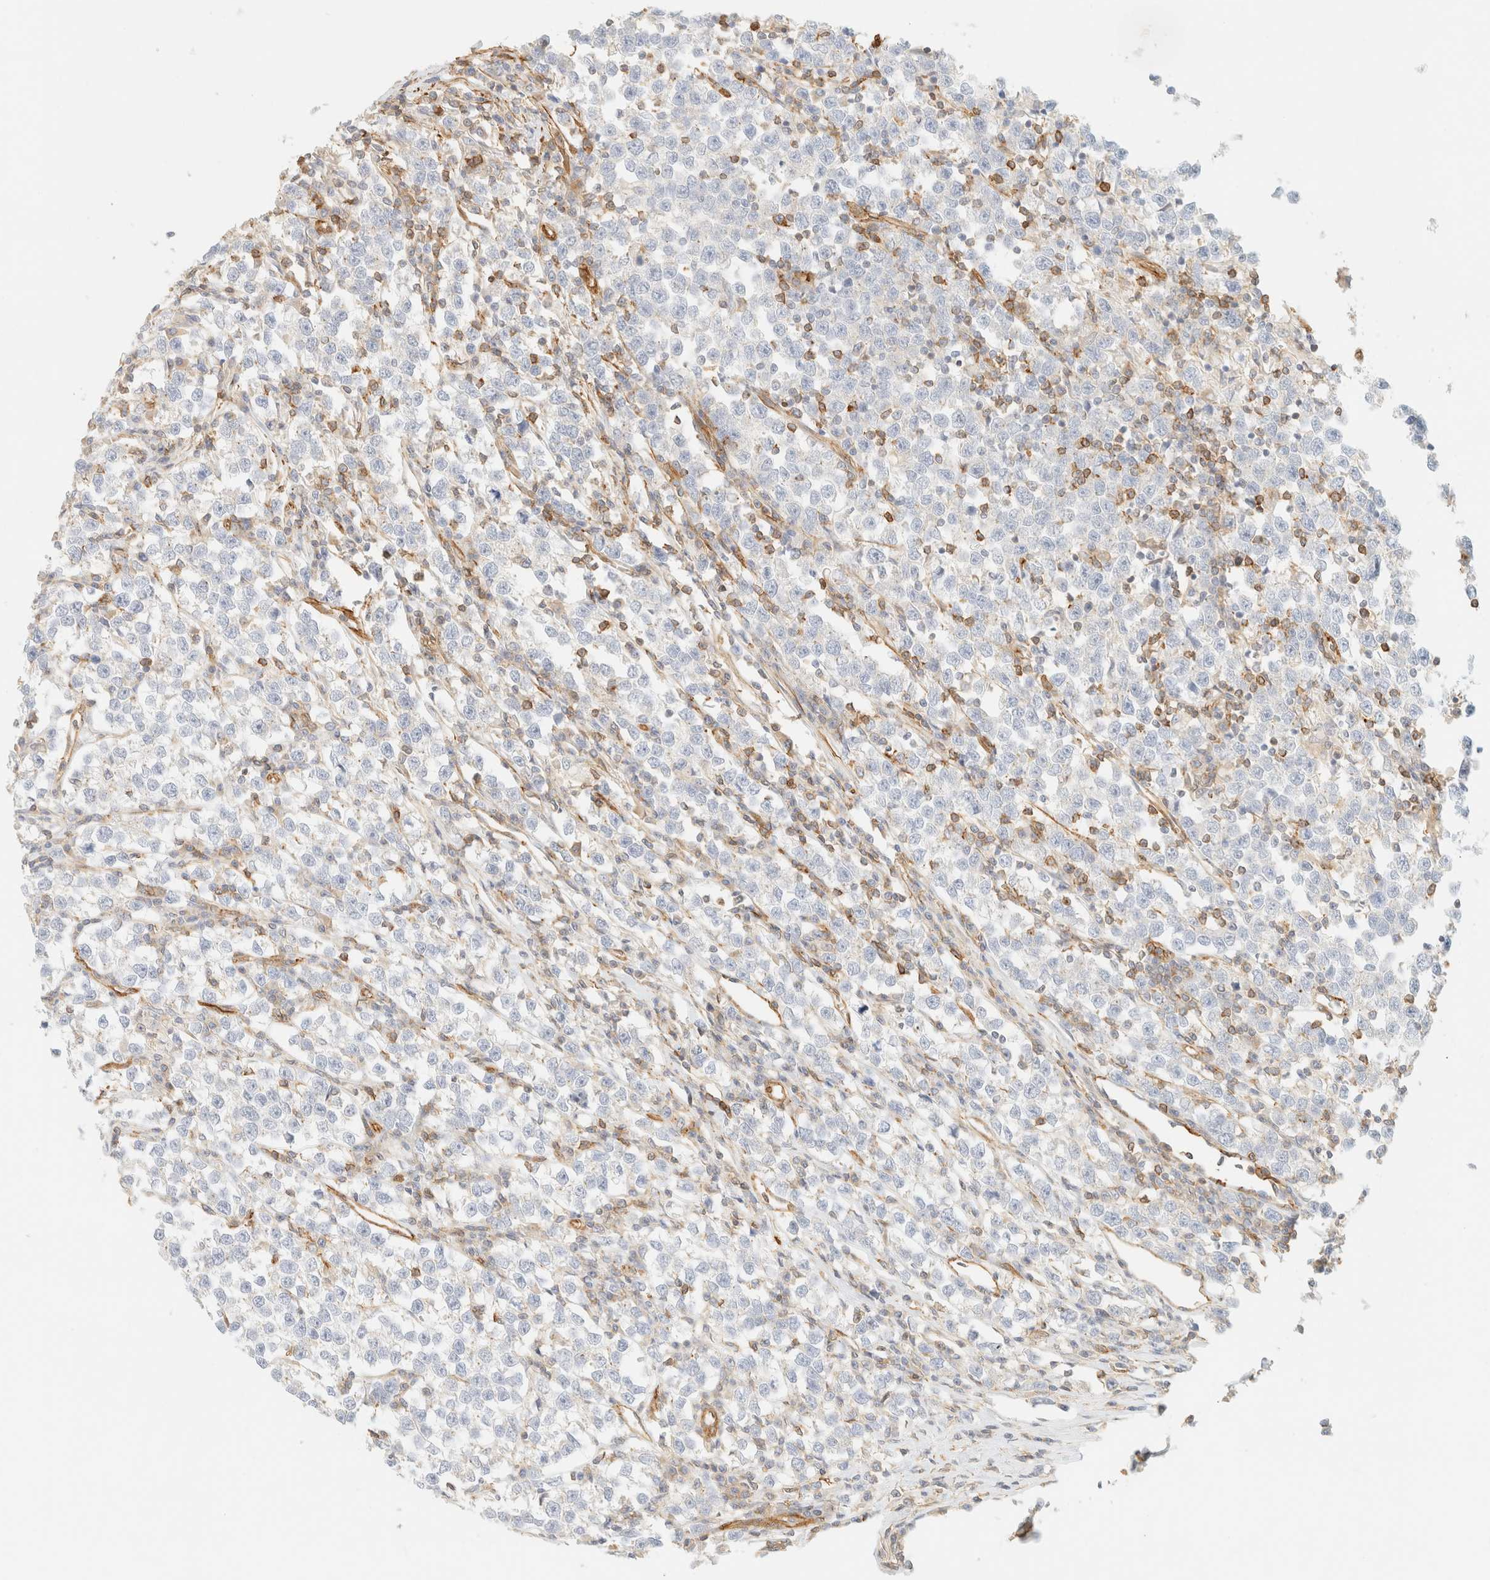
{"staining": {"intensity": "negative", "quantity": "none", "location": "none"}, "tissue": "testis cancer", "cell_type": "Tumor cells", "image_type": "cancer", "snomed": [{"axis": "morphology", "description": "Normal tissue, NOS"}, {"axis": "morphology", "description": "Seminoma, NOS"}, {"axis": "topography", "description": "Testis"}], "caption": "IHC histopathology image of neoplastic tissue: testis seminoma stained with DAB shows no significant protein expression in tumor cells.", "gene": "OTOP2", "patient": {"sex": "male", "age": 43}}